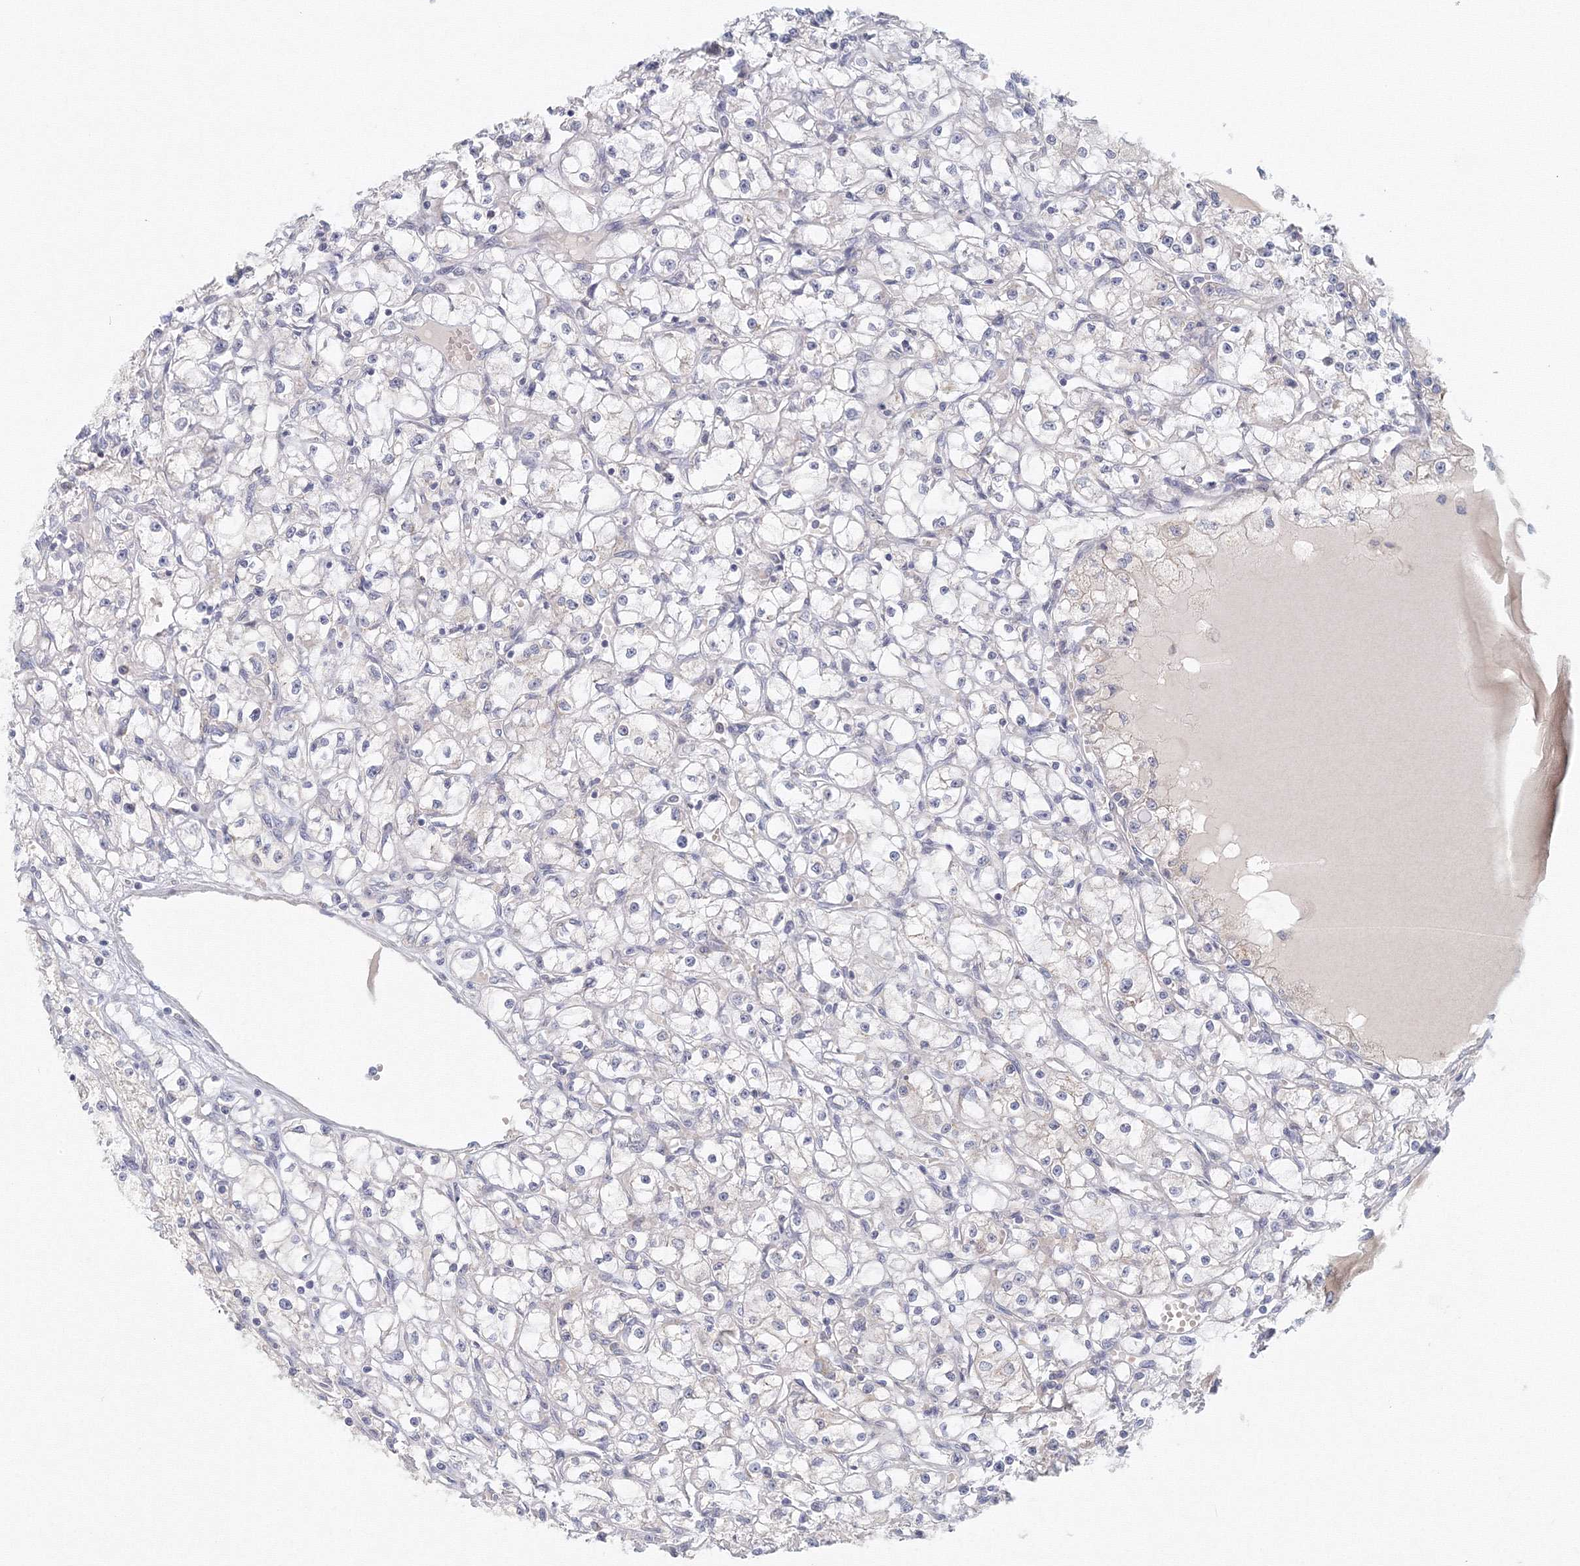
{"staining": {"intensity": "negative", "quantity": "none", "location": "none"}, "tissue": "renal cancer", "cell_type": "Tumor cells", "image_type": "cancer", "snomed": [{"axis": "morphology", "description": "Adenocarcinoma, NOS"}, {"axis": "topography", "description": "Kidney"}], "caption": "High magnification brightfield microscopy of adenocarcinoma (renal) stained with DAB (brown) and counterstained with hematoxylin (blue): tumor cells show no significant positivity.", "gene": "TACC2", "patient": {"sex": "male", "age": 56}}